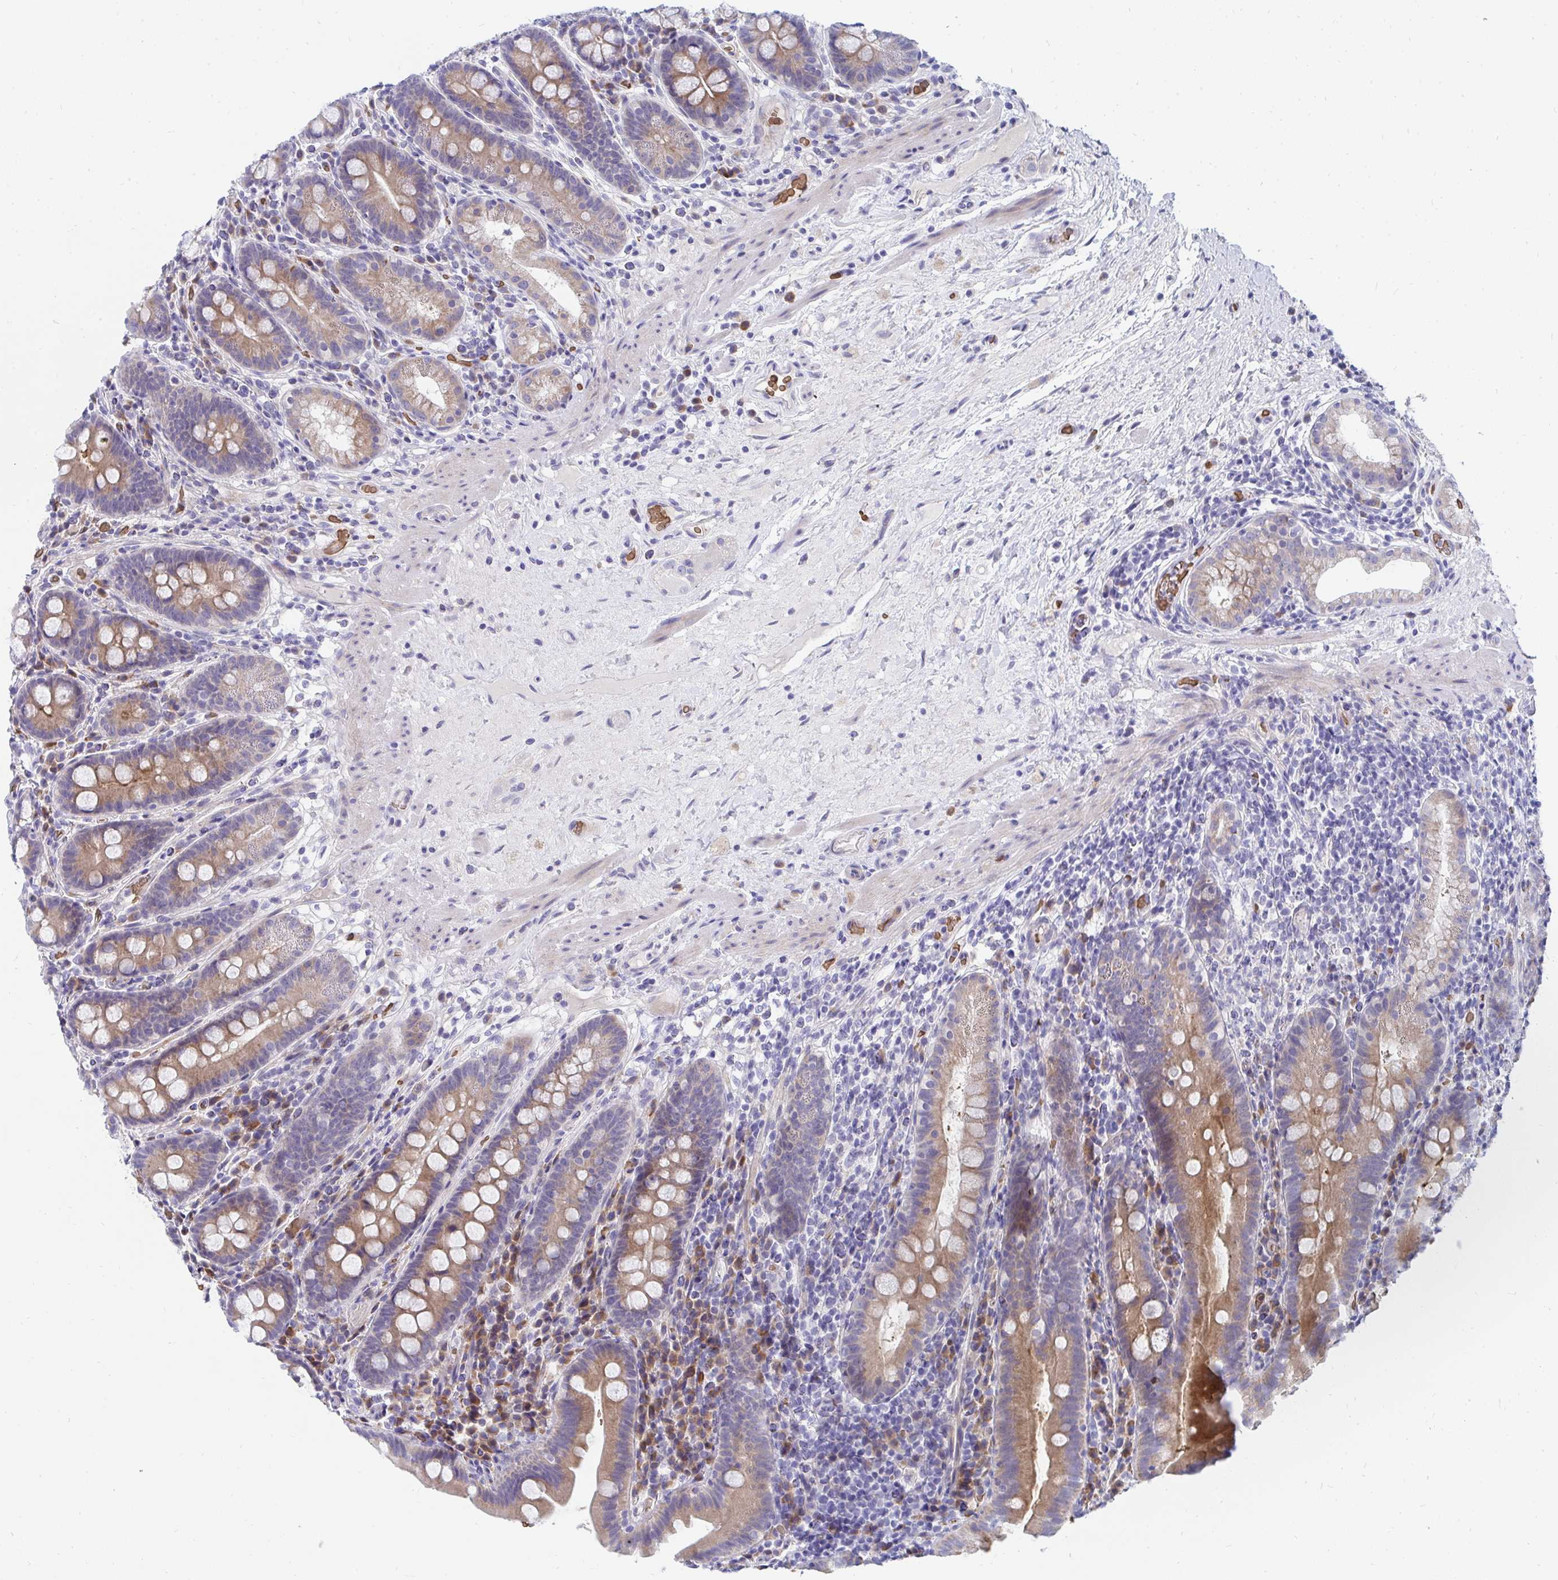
{"staining": {"intensity": "moderate", "quantity": "25%-75%", "location": "cytoplasmic/membranous"}, "tissue": "small intestine", "cell_type": "Glandular cells", "image_type": "normal", "snomed": [{"axis": "morphology", "description": "Normal tissue, NOS"}, {"axis": "topography", "description": "Small intestine"}], "caption": "The photomicrograph shows staining of benign small intestine, revealing moderate cytoplasmic/membranous protein staining (brown color) within glandular cells.", "gene": "MROH2B", "patient": {"sex": "male", "age": 26}}